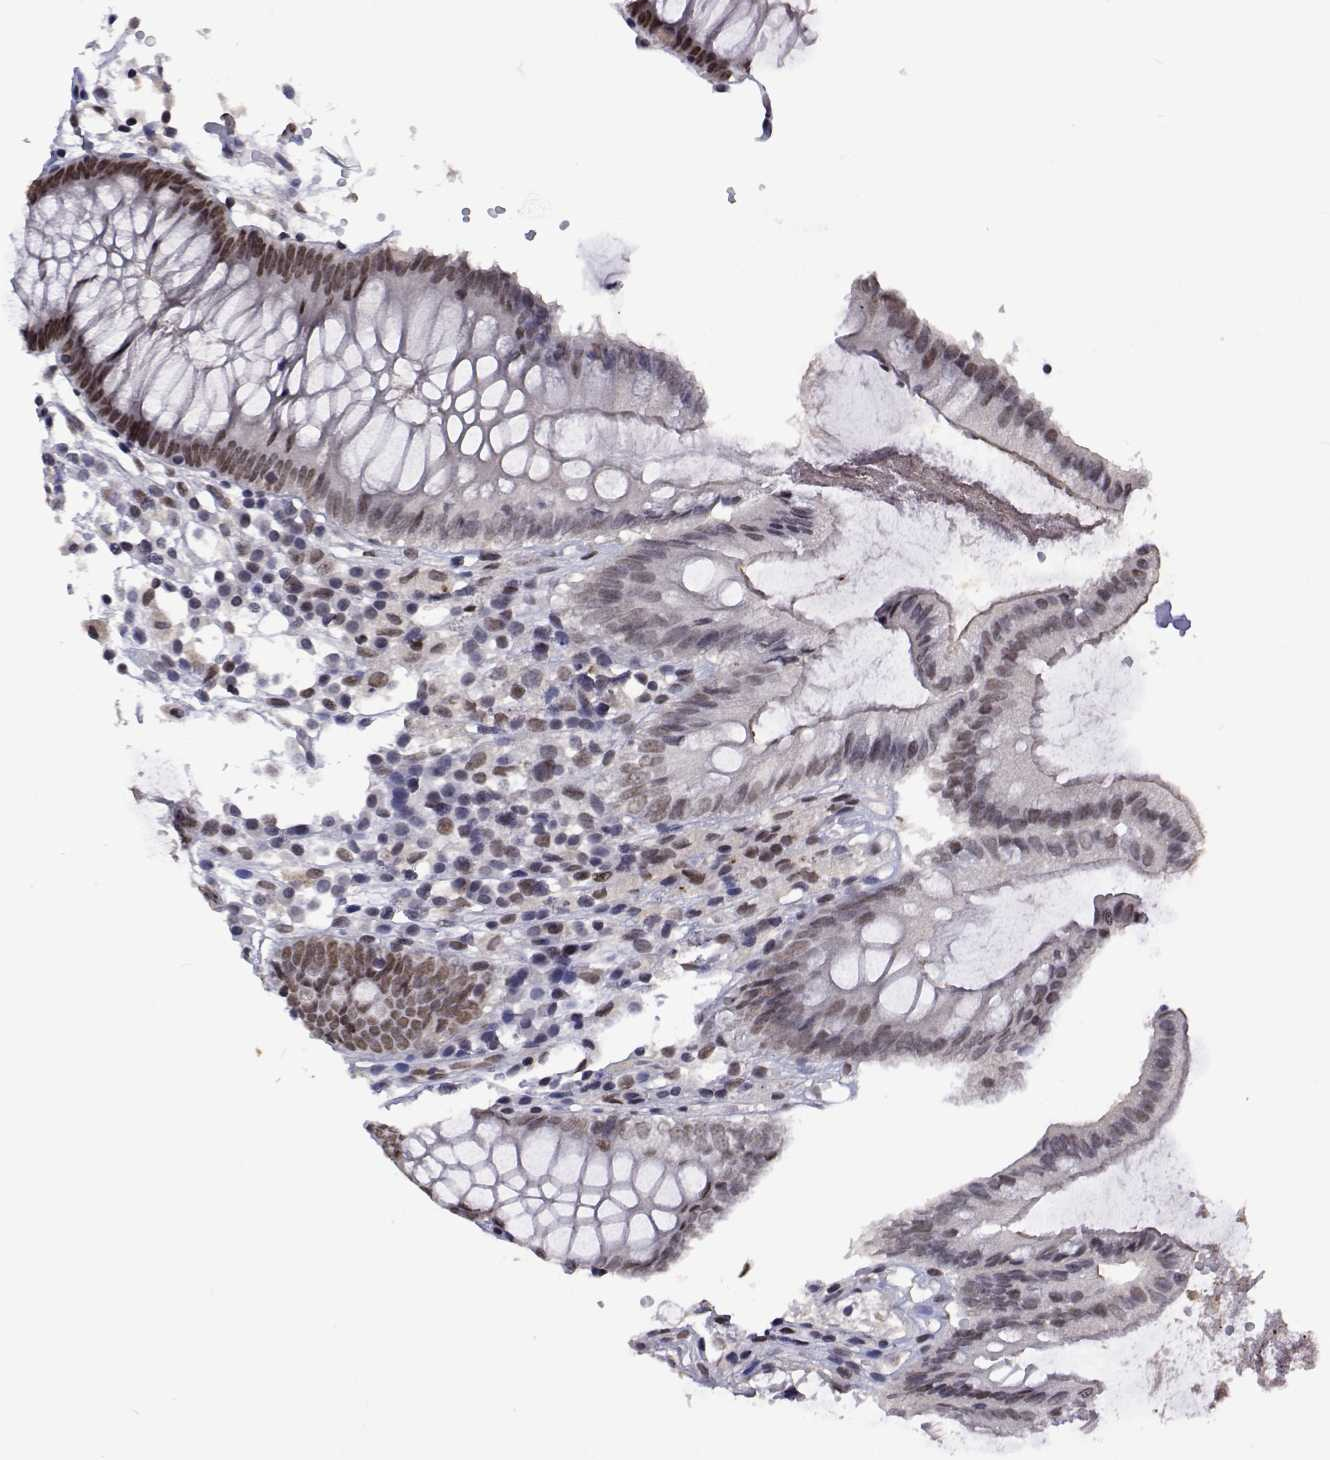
{"staining": {"intensity": "negative", "quantity": "none", "location": "none"}, "tissue": "colon", "cell_type": "Endothelial cells", "image_type": "normal", "snomed": [{"axis": "morphology", "description": "Normal tissue, NOS"}, {"axis": "morphology", "description": "Adenocarcinoma, NOS"}, {"axis": "topography", "description": "Colon"}], "caption": "There is no significant staining in endothelial cells of colon. Brightfield microscopy of immunohistochemistry stained with DAB (brown) and hematoxylin (blue), captured at high magnification.", "gene": "HNRNPA0", "patient": {"sex": "male", "age": 83}}